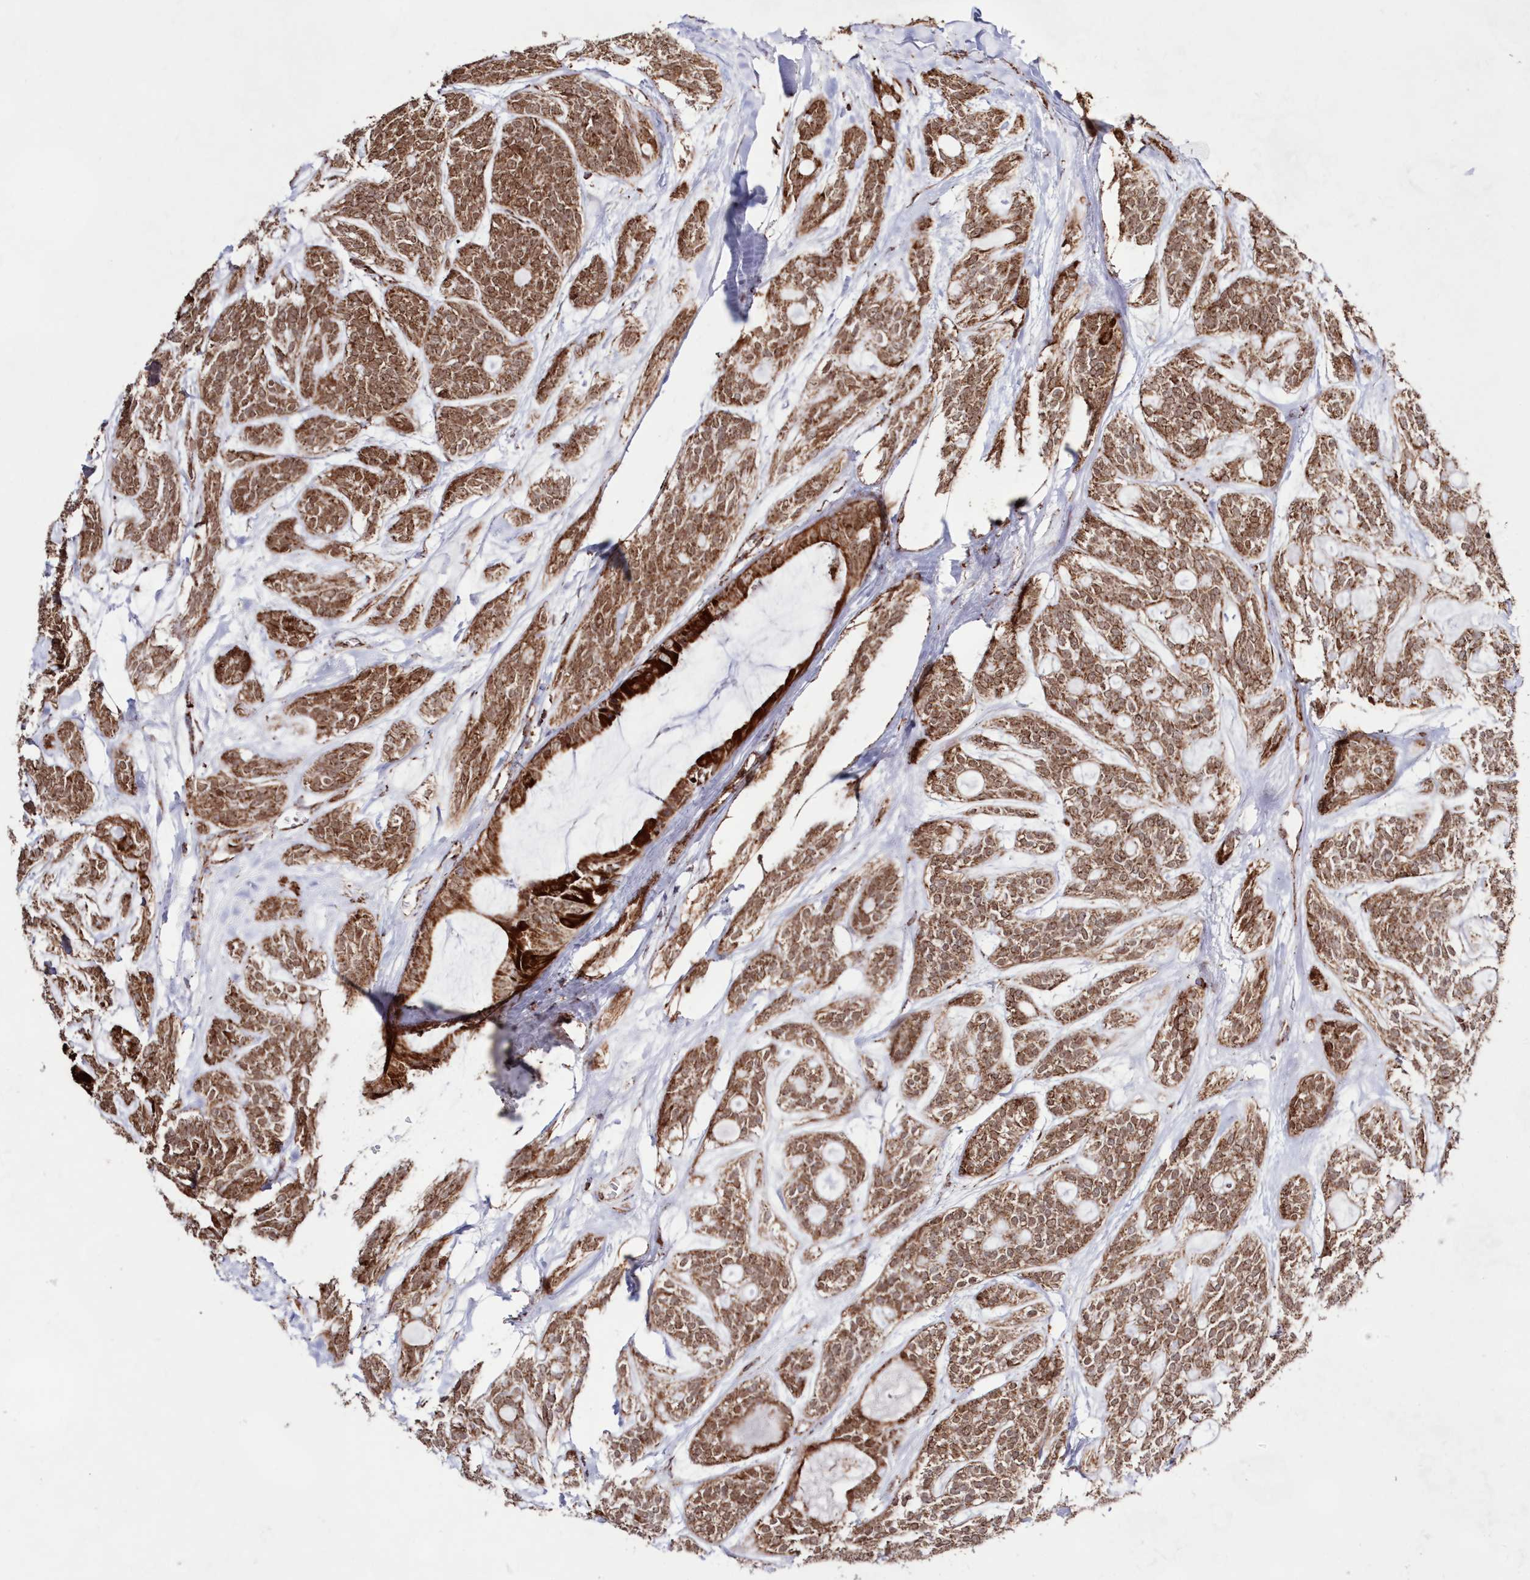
{"staining": {"intensity": "moderate", "quantity": ">75%", "location": "cytoplasmic/membranous"}, "tissue": "head and neck cancer", "cell_type": "Tumor cells", "image_type": "cancer", "snomed": [{"axis": "morphology", "description": "Adenocarcinoma, NOS"}, {"axis": "topography", "description": "Head-Neck"}], "caption": "Human adenocarcinoma (head and neck) stained for a protein (brown) reveals moderate cytoplasmic/membranous positive expression in approximately >75% of tumor cells.", "gene": "HADHB", "patient": {"sex": "male", "age": 66}}